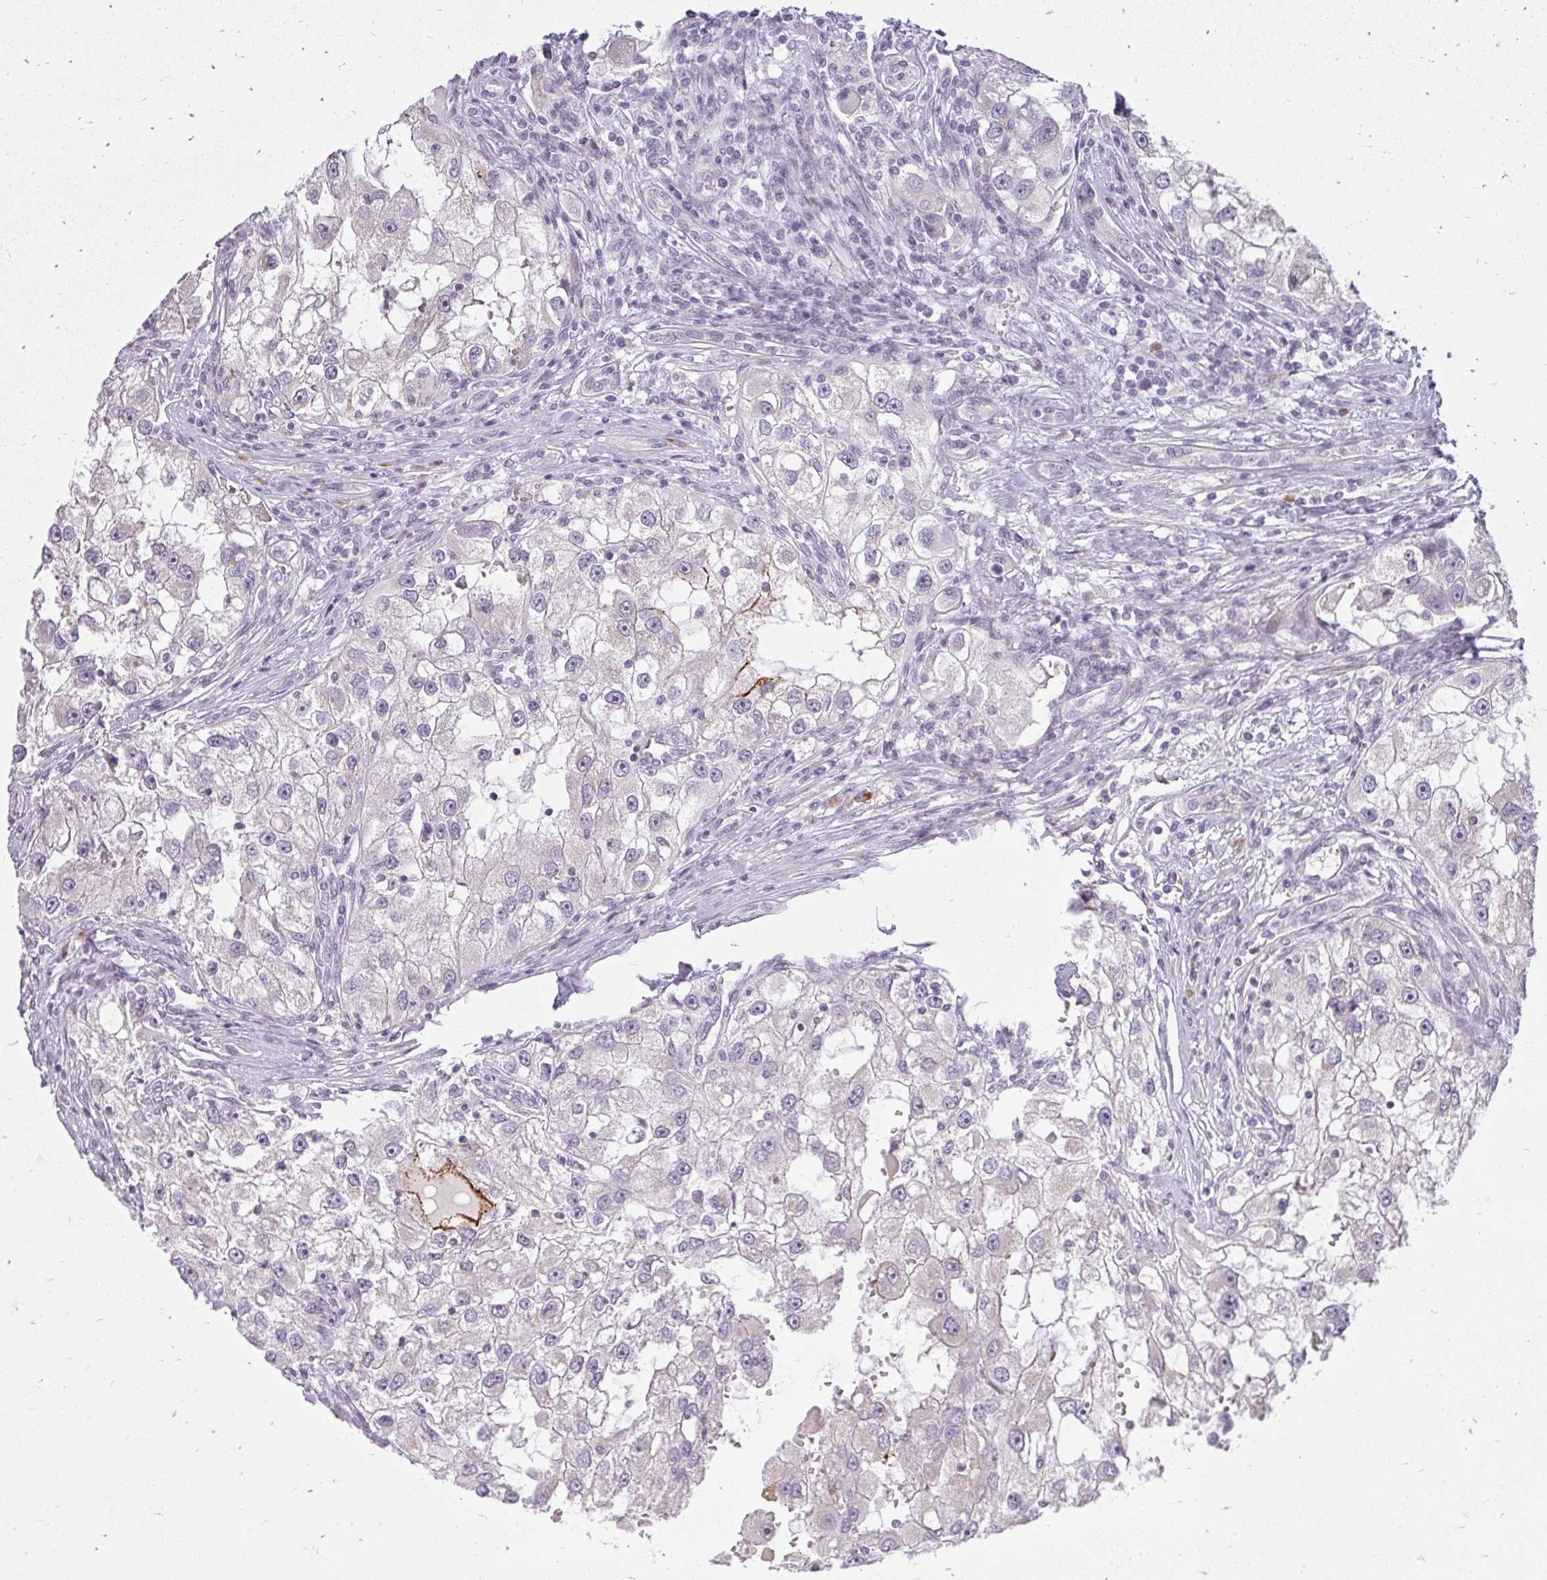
{"staining": {"intensity": "negative", "quantity": "none", "location": "none"}, "tissue": "renal cancer", "cell_type": "Tumor cells", "image_type": "cancer", "snomed": [{"axis": "morphology", "description": "Adenocarcinoma, NOS"}, {"axis": "topography", "description": "Kidney"}], "caption": "DAB immunohistochemical staining of adenocarcinoma (renal) displays no significant positivity in tumor cells.", "gene": "ZFYVE26", "patient": {"sex": "male", "age": 63}}